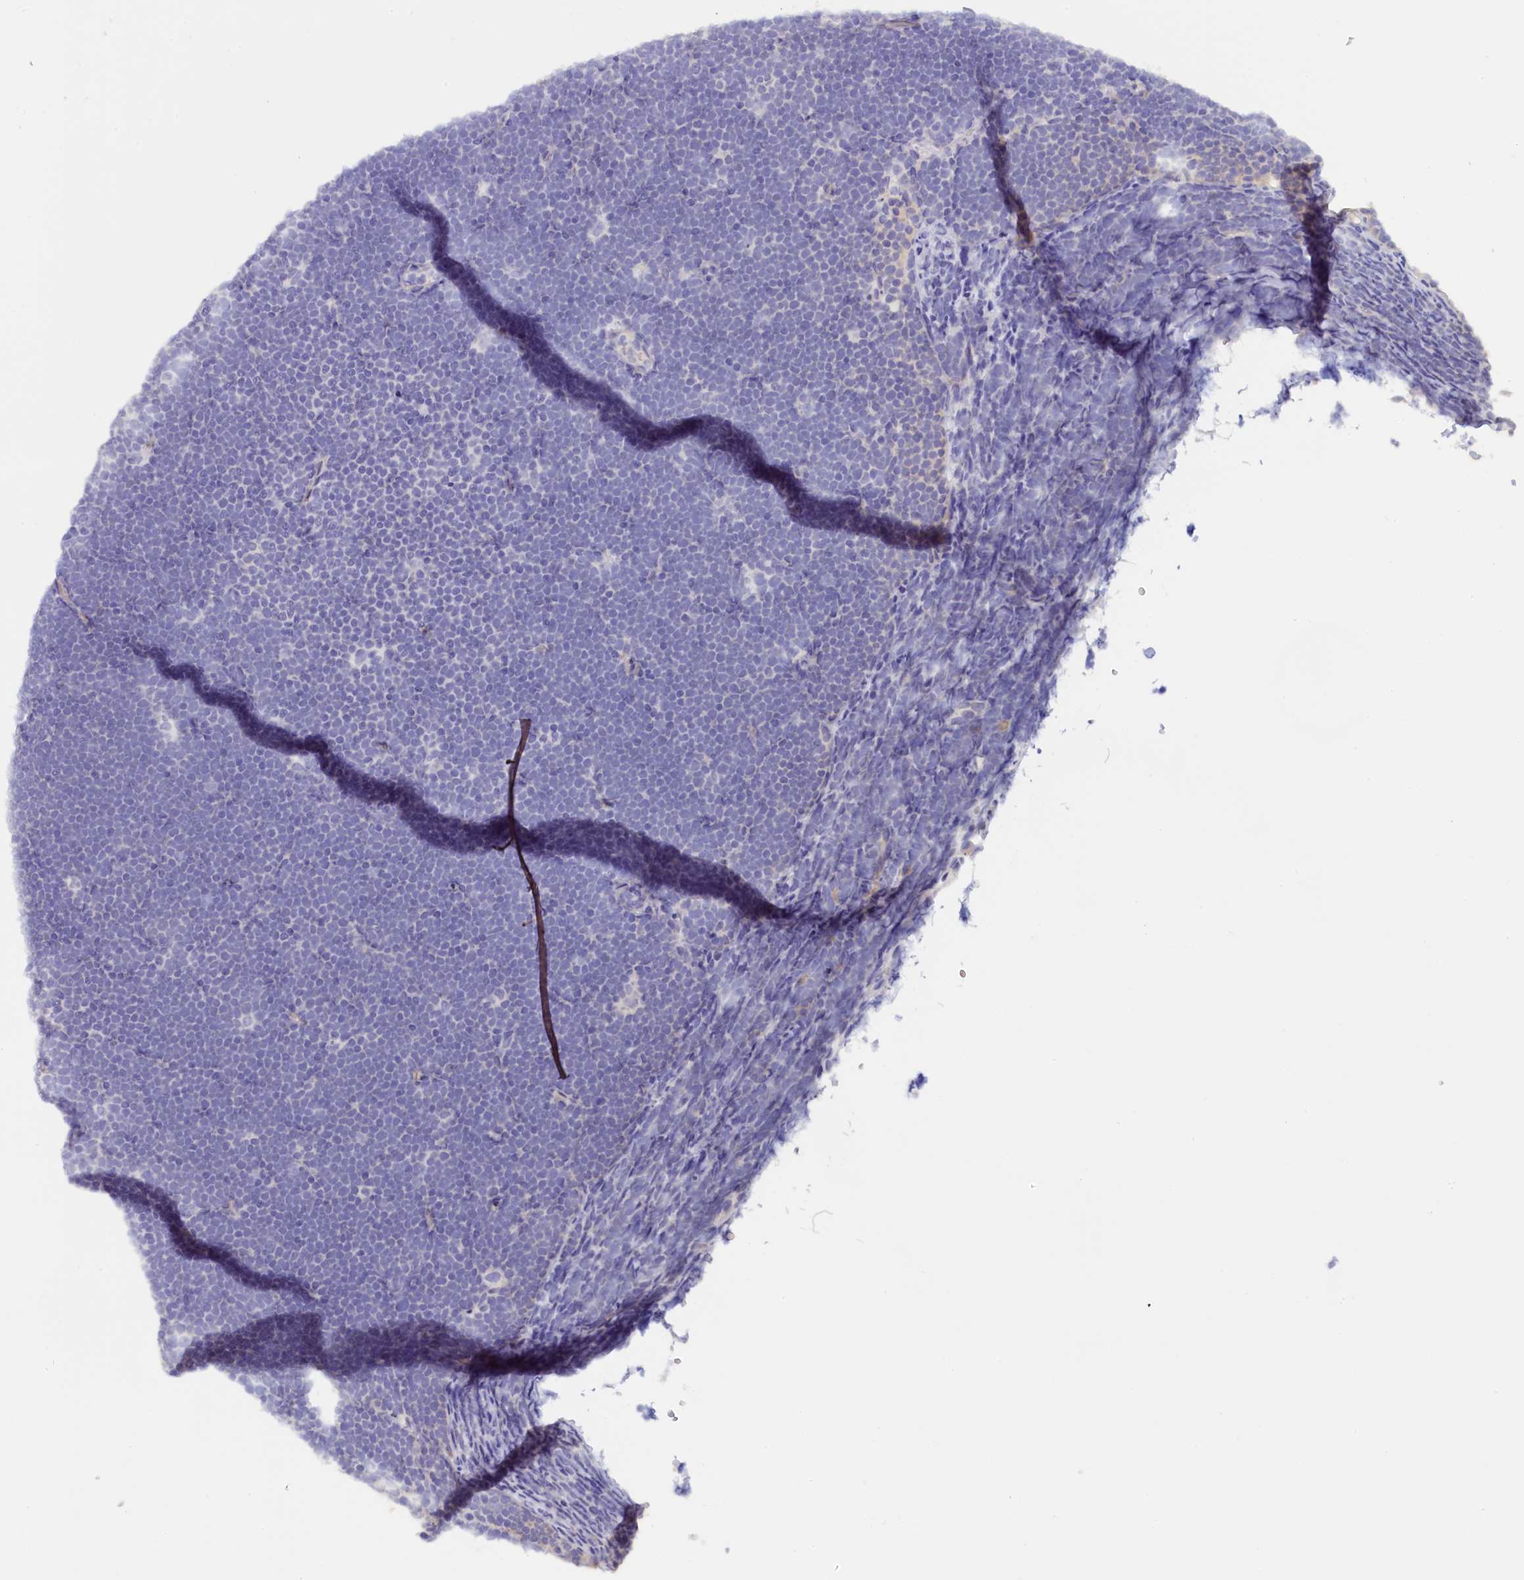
{"staining": {"intensity": "negative", "quantity": "none", "location": "none"}, "tissue": "lymphoma", "cell_type": "Tumor cells", "image_type": "cancer", "snomed": [{"axis": "morphology", "description": "Malignant lymphoma, non-Hodgkin's type, High grade"}, {"axis": "topography", "description": "Lymph node"}], "caption": "A micrograph of human lymphoma is negative for staining in tumor cells.", "gene": "ZSWIM4", "patient": {"sex": "male", "age": 13}}